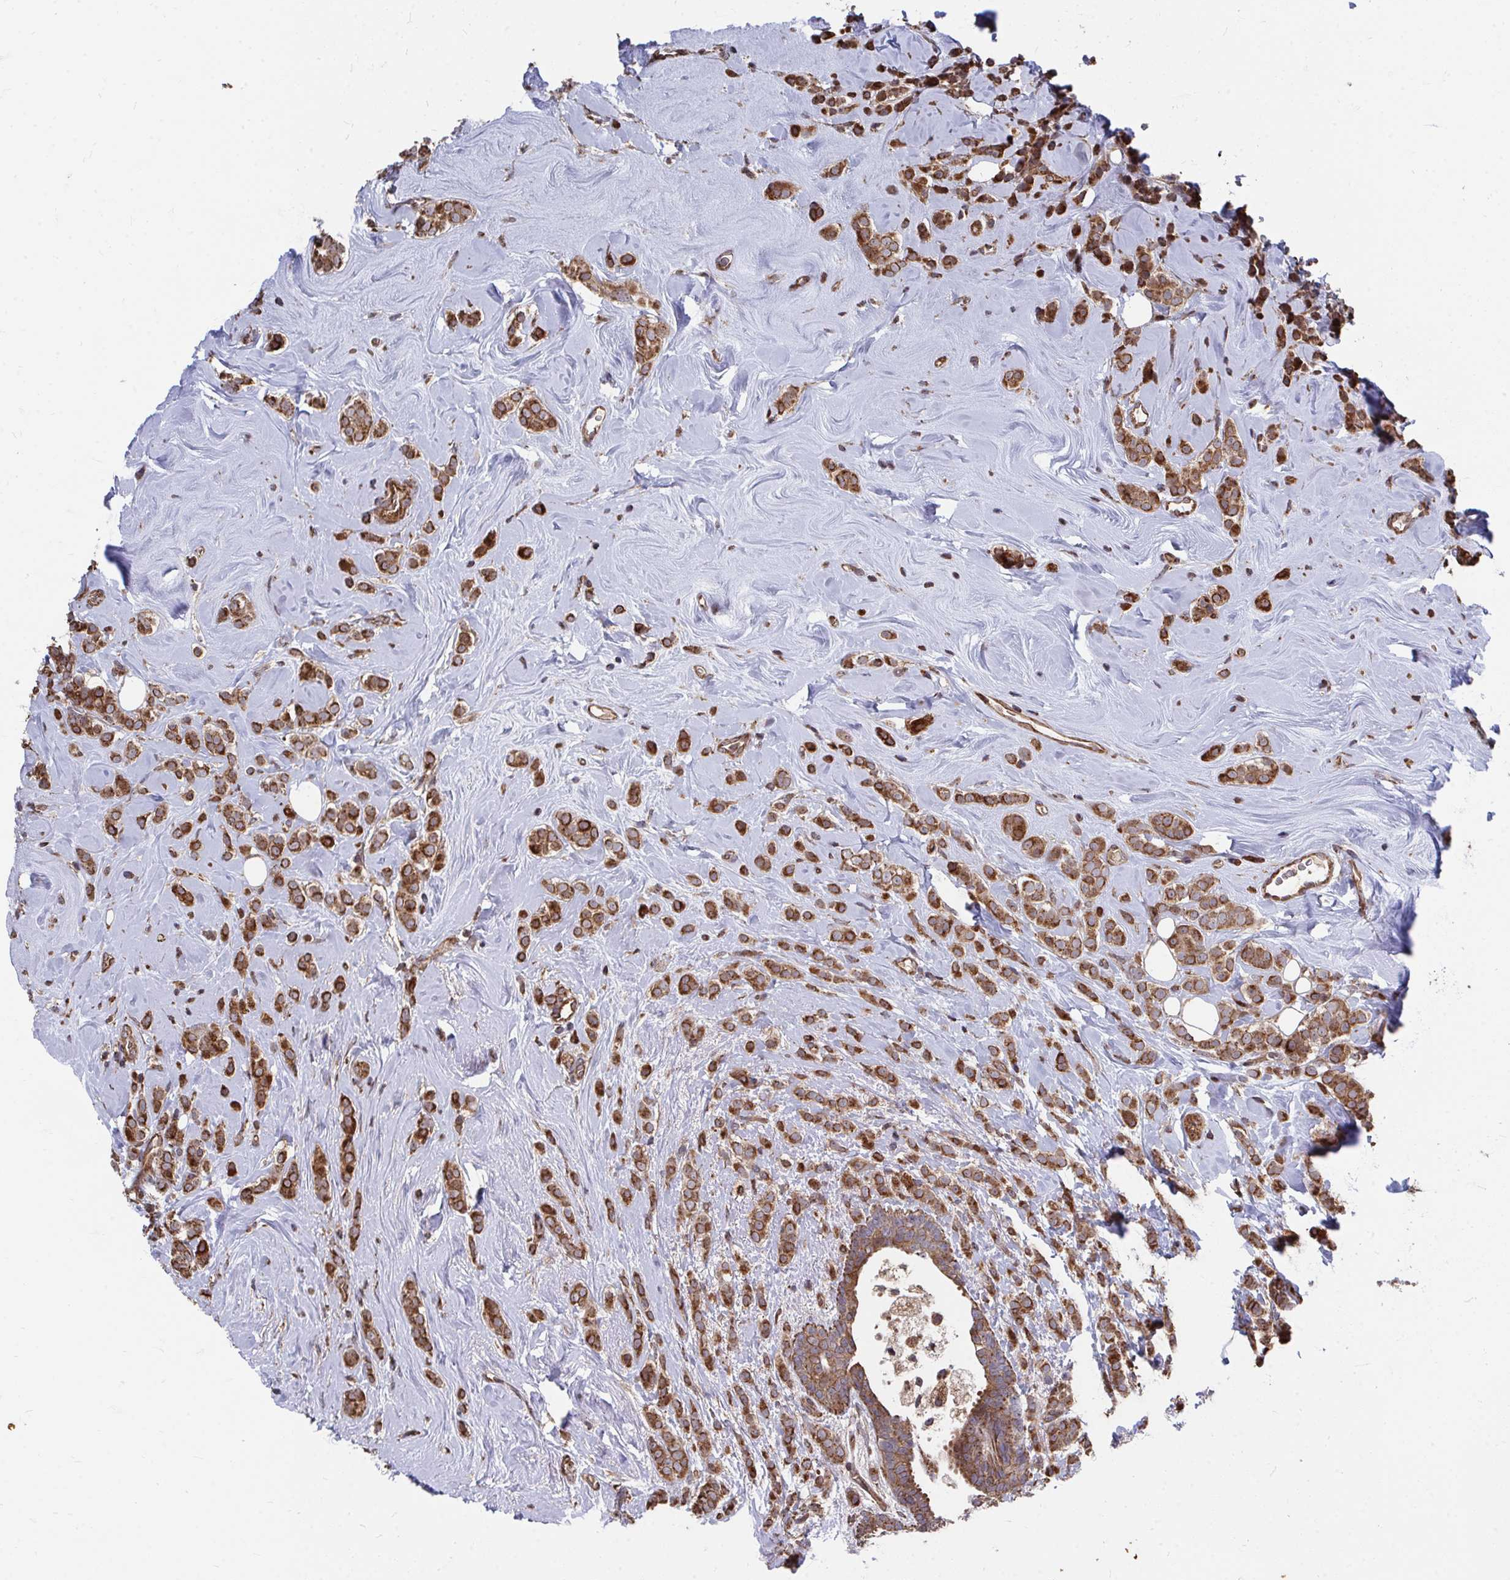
{"staining": {"intensity": "strong", "quantity": ">75%", "location": "cytoplasmic/membranous"}, "tissue": "breast cancer", "cell_type": "Tumor cells", "image_type": "cancer", "snomed": [{"axis": "morphology", "description": "Lobular carcinoma"}, {"axis": "topography", "description": "Breast"}], "caption": "An IHC micrograph of neoplastic tissue is shown. Protein staining in brown highlights strong cytoplasmic/membranous positivity in lobular carcinoma (breast) within tumor cells.", "gene": "FAM89A", "patient": {"sex": "female", "age": 49}}